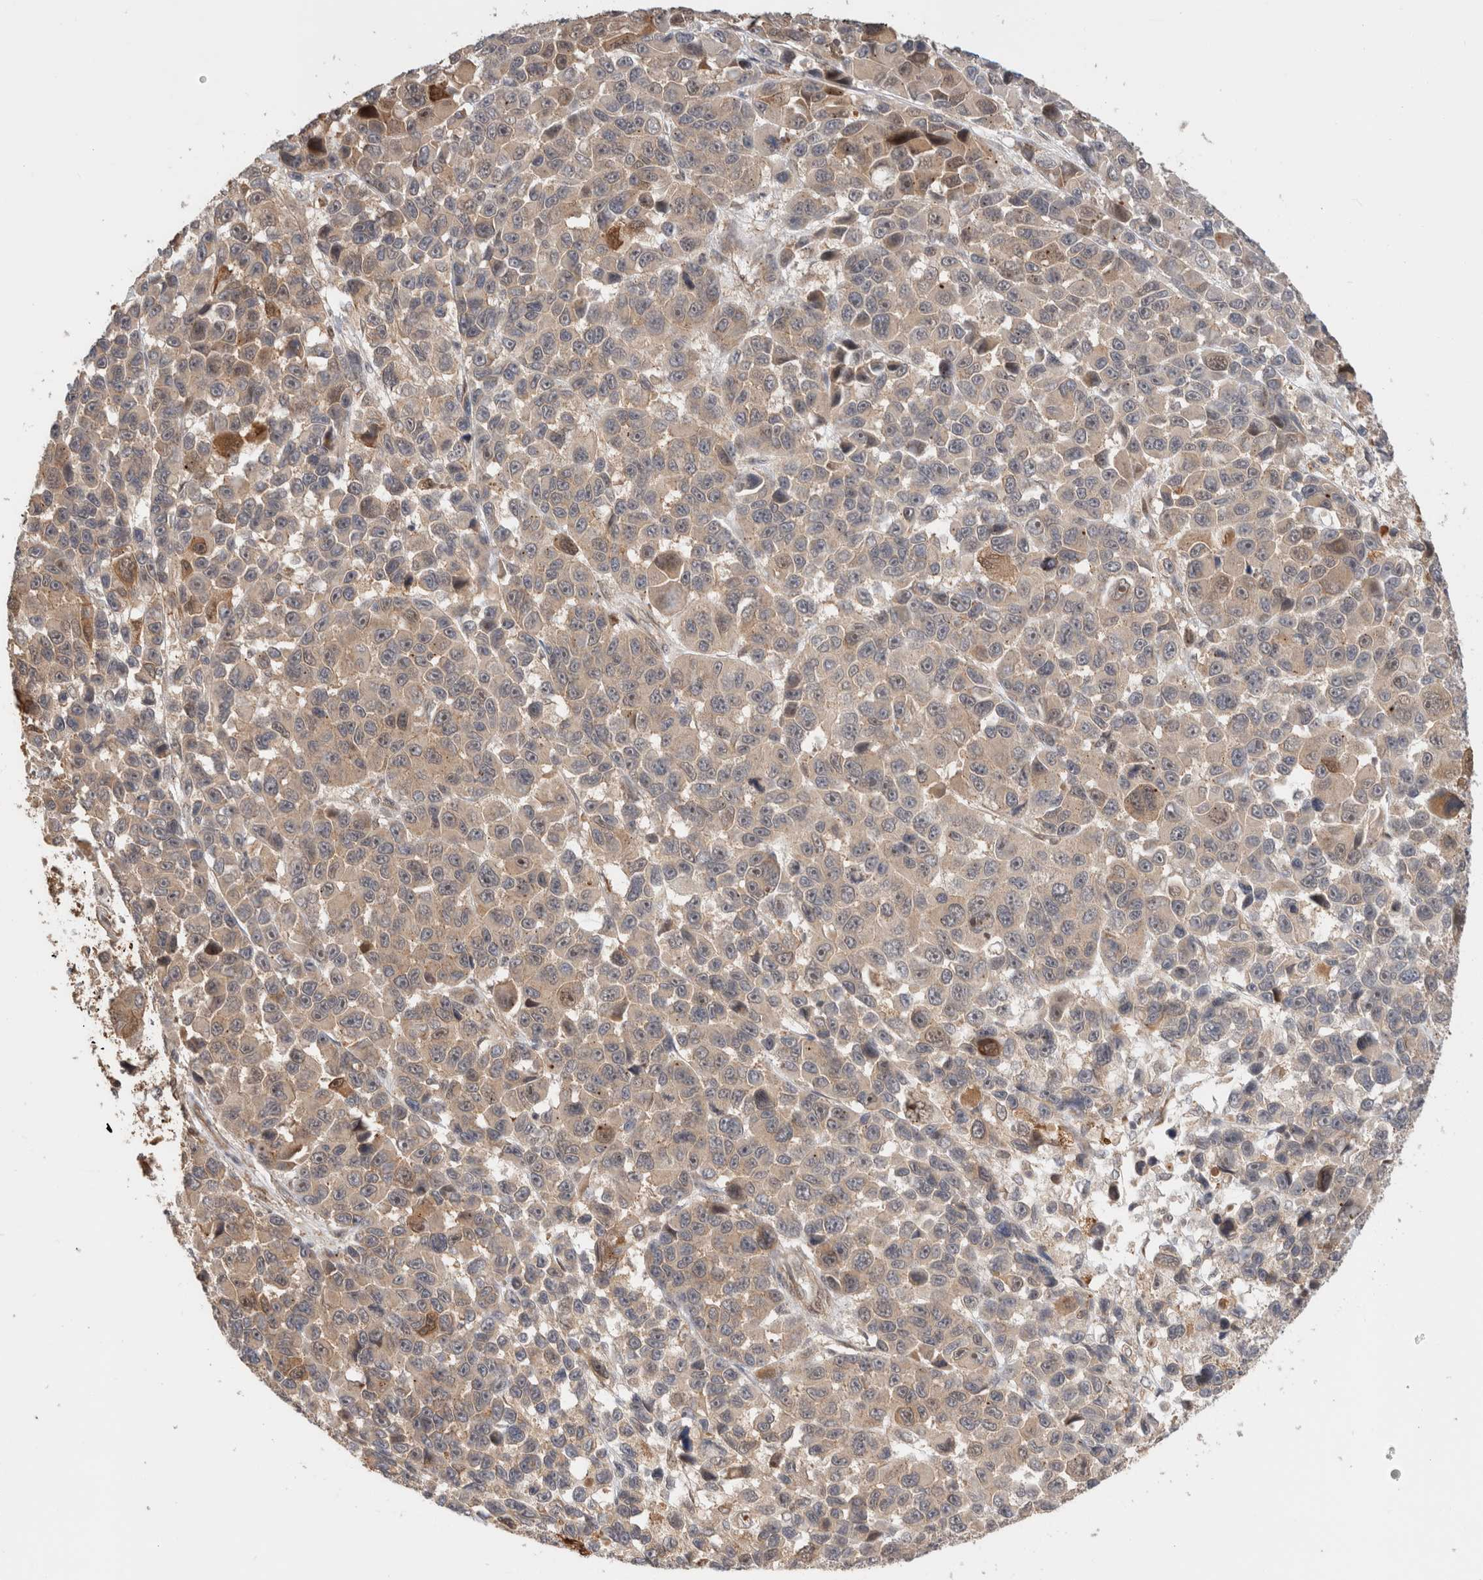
{"staining": {"intensity": "weak", "quantity": "25%-75%", "location": "cytoplasmic/membranous"}, "tissue": "melanoma", "cell_type": "Tumor cells", "image_type": "cancer", "snomed": [{"axis": "morphology", "description": "Malignant melanoma, NOS"}, {"axis": "topography", "description": "Skin"}], "caption": "DAB (3,3'-diaminobenzidine) immunohistochemical staining of melanoma displays weak cytoplasmic/membranous protein positivity in approximately 25%-75% of tumor cells.", "gene": "OTUD6B", "patient": {"sex": "male", "age": 53}}